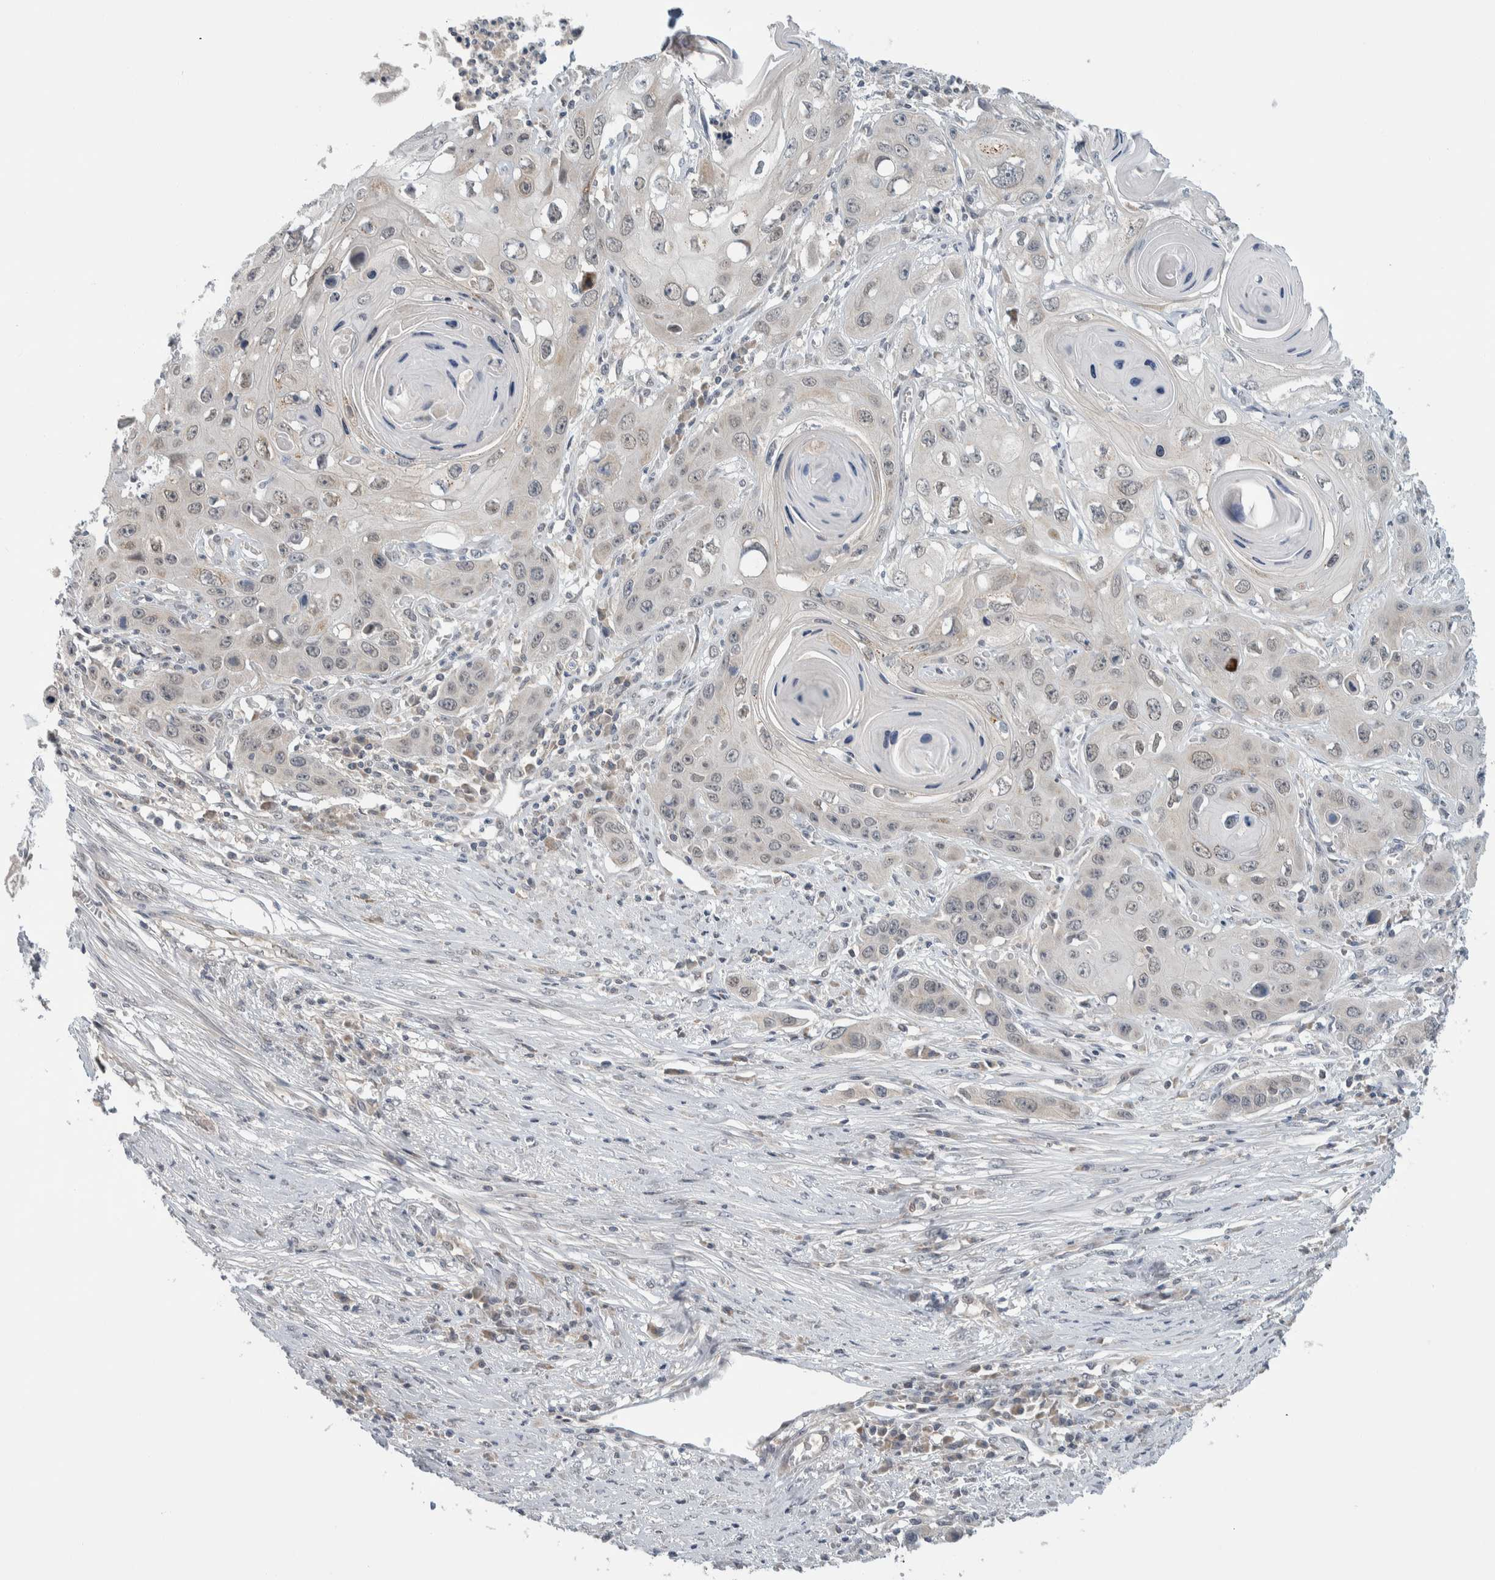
{"staining": {"intensity": "weak", "quantity": "25%-75%", "location": "cytoplasmic/membranous"}, "tissue": "skin cancer", "cell_type": "Tumor cells", "image_type": "cancer", "snomed": [{"axis": "morphology", "description": "Squamous cell carcinoma, NOS"}, {"axis": "topography", "description": "Skin"}], "caption": "Human skin cancer stained with a brown dye reveals weak cytoplasmic/membranous positive staining in about 25%-75% of tumor cells.", "gene": "SHPK", "patient": {"sex": "male", "age": 55}}